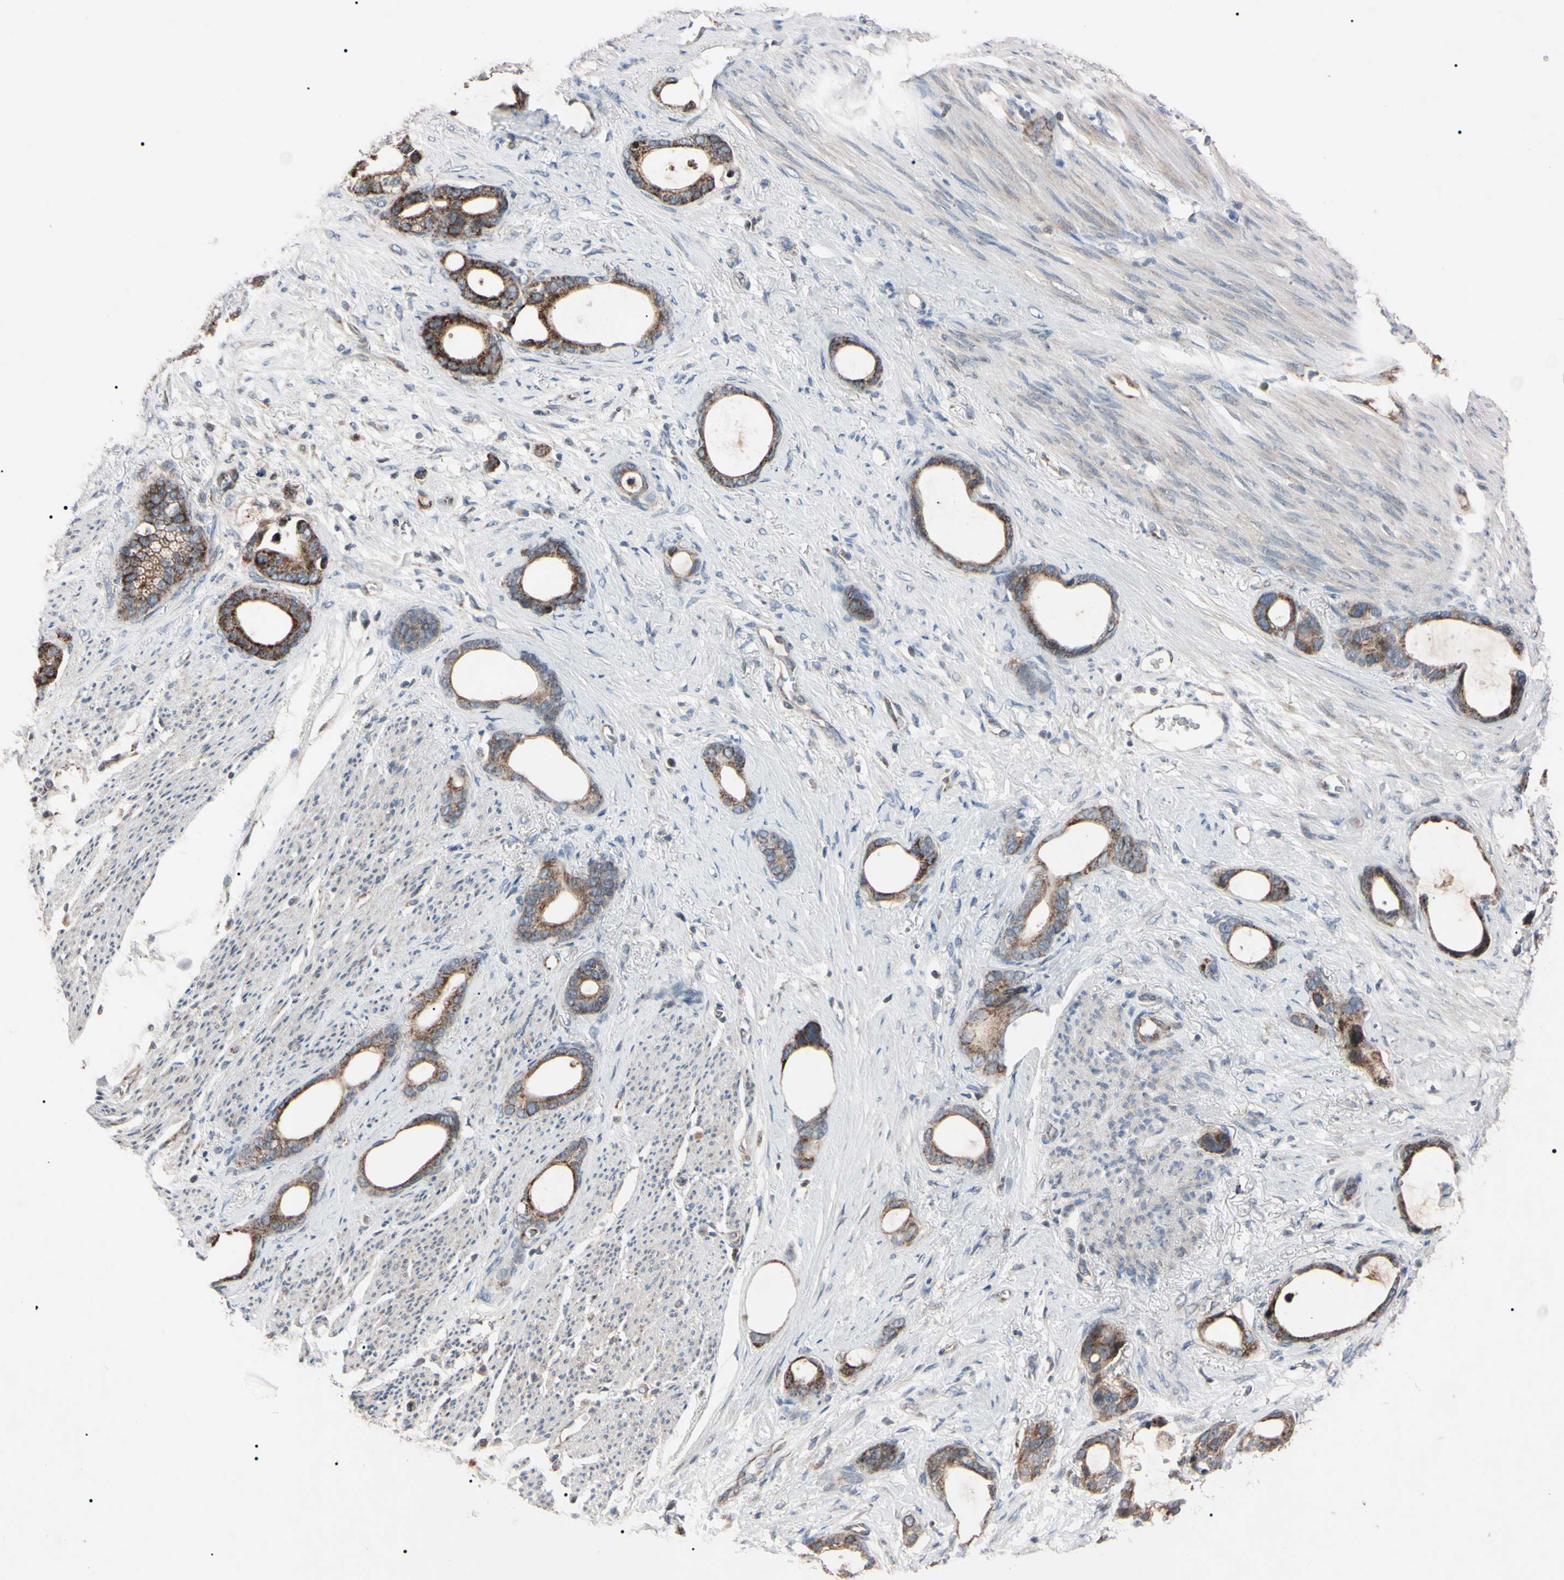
{"staining": {"intensity": "moderate", "quantity": ">75%", "location": "cytoplasmic/membranous"}, "tissue": "stomach cancer", "cell_type": "Tumor cells", "image_type": "cancer", "snomed": [{"axis": "morphology", "description": "Adenocarcinoma, NOS"}, {"axis": "topography", "description": "Stomach"}], "caption": "Immunohistochemistry staining of adenocarcinoma (stomach), which shows medium levels of moderate cytoplasmic/membranous staining in about >75% of tumor cells indicating moderate cytoplasmic/membranous protein positivity. The staining was performed using DAB (brown) for protein detection and nuclei were counterstained in hematoxylin (blue).", "gene": "TNFRSF1A", "patient": {"sex": "female", "age": 75}}